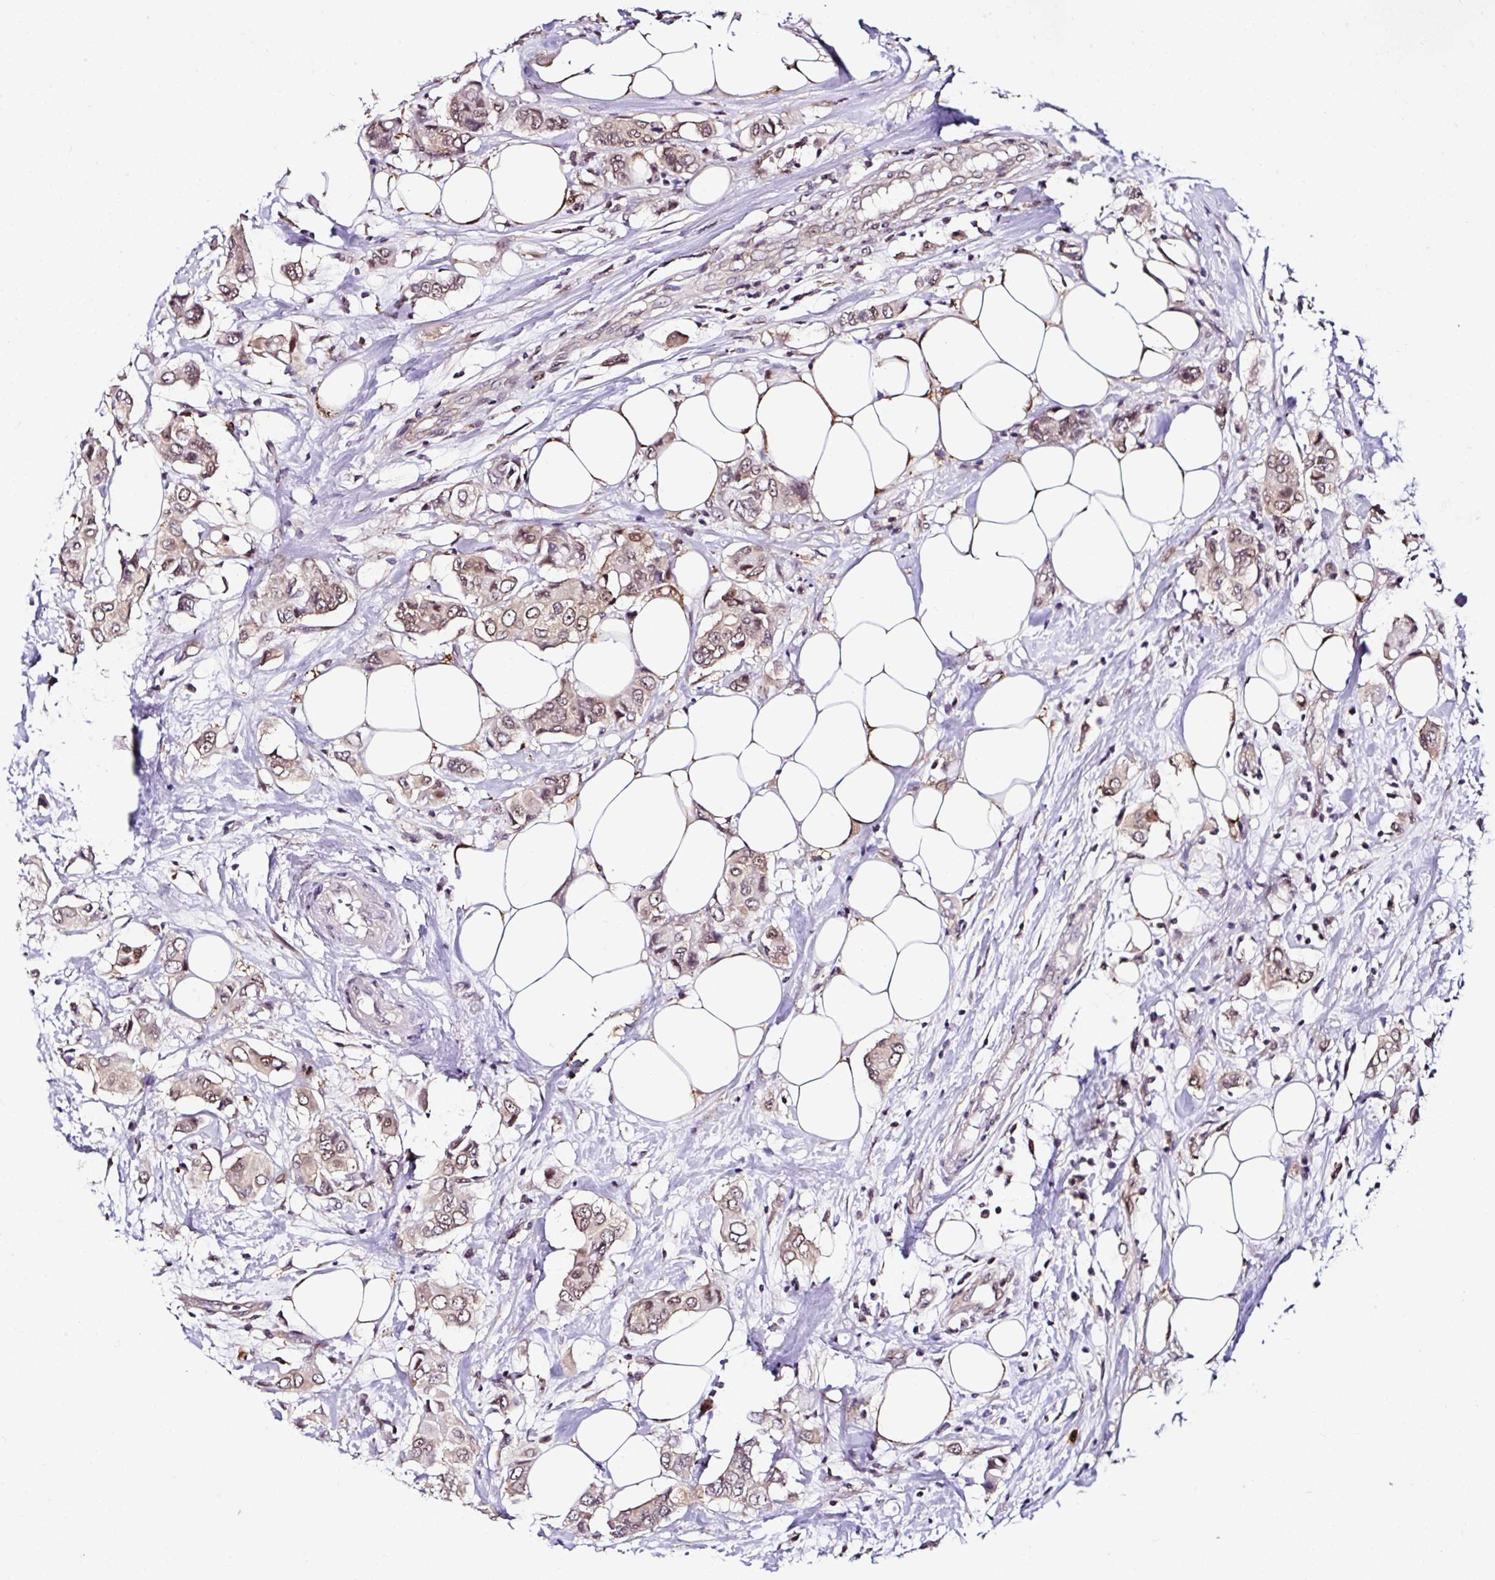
{"staining": {"intensity": "weak", "quantity": ">75%", "location": "nuclear"}, "tissue": "breast cancer", "cell_type": "Tumor cells", "image_type": "cancer", "snomed": [{"axis": "morphology", "description": "Lobular carcinoma"}, {"axis": "topography", "description": "Breast"}], "caption": "A micrograph showing weak nuclear positivity in about >75% of tumor cells in breast cancer (lobular carcinoma), as visualized by brown immunohistochemical staining.", "gene": "PIN4", "patient": {"sex": "female", "age": 51}}